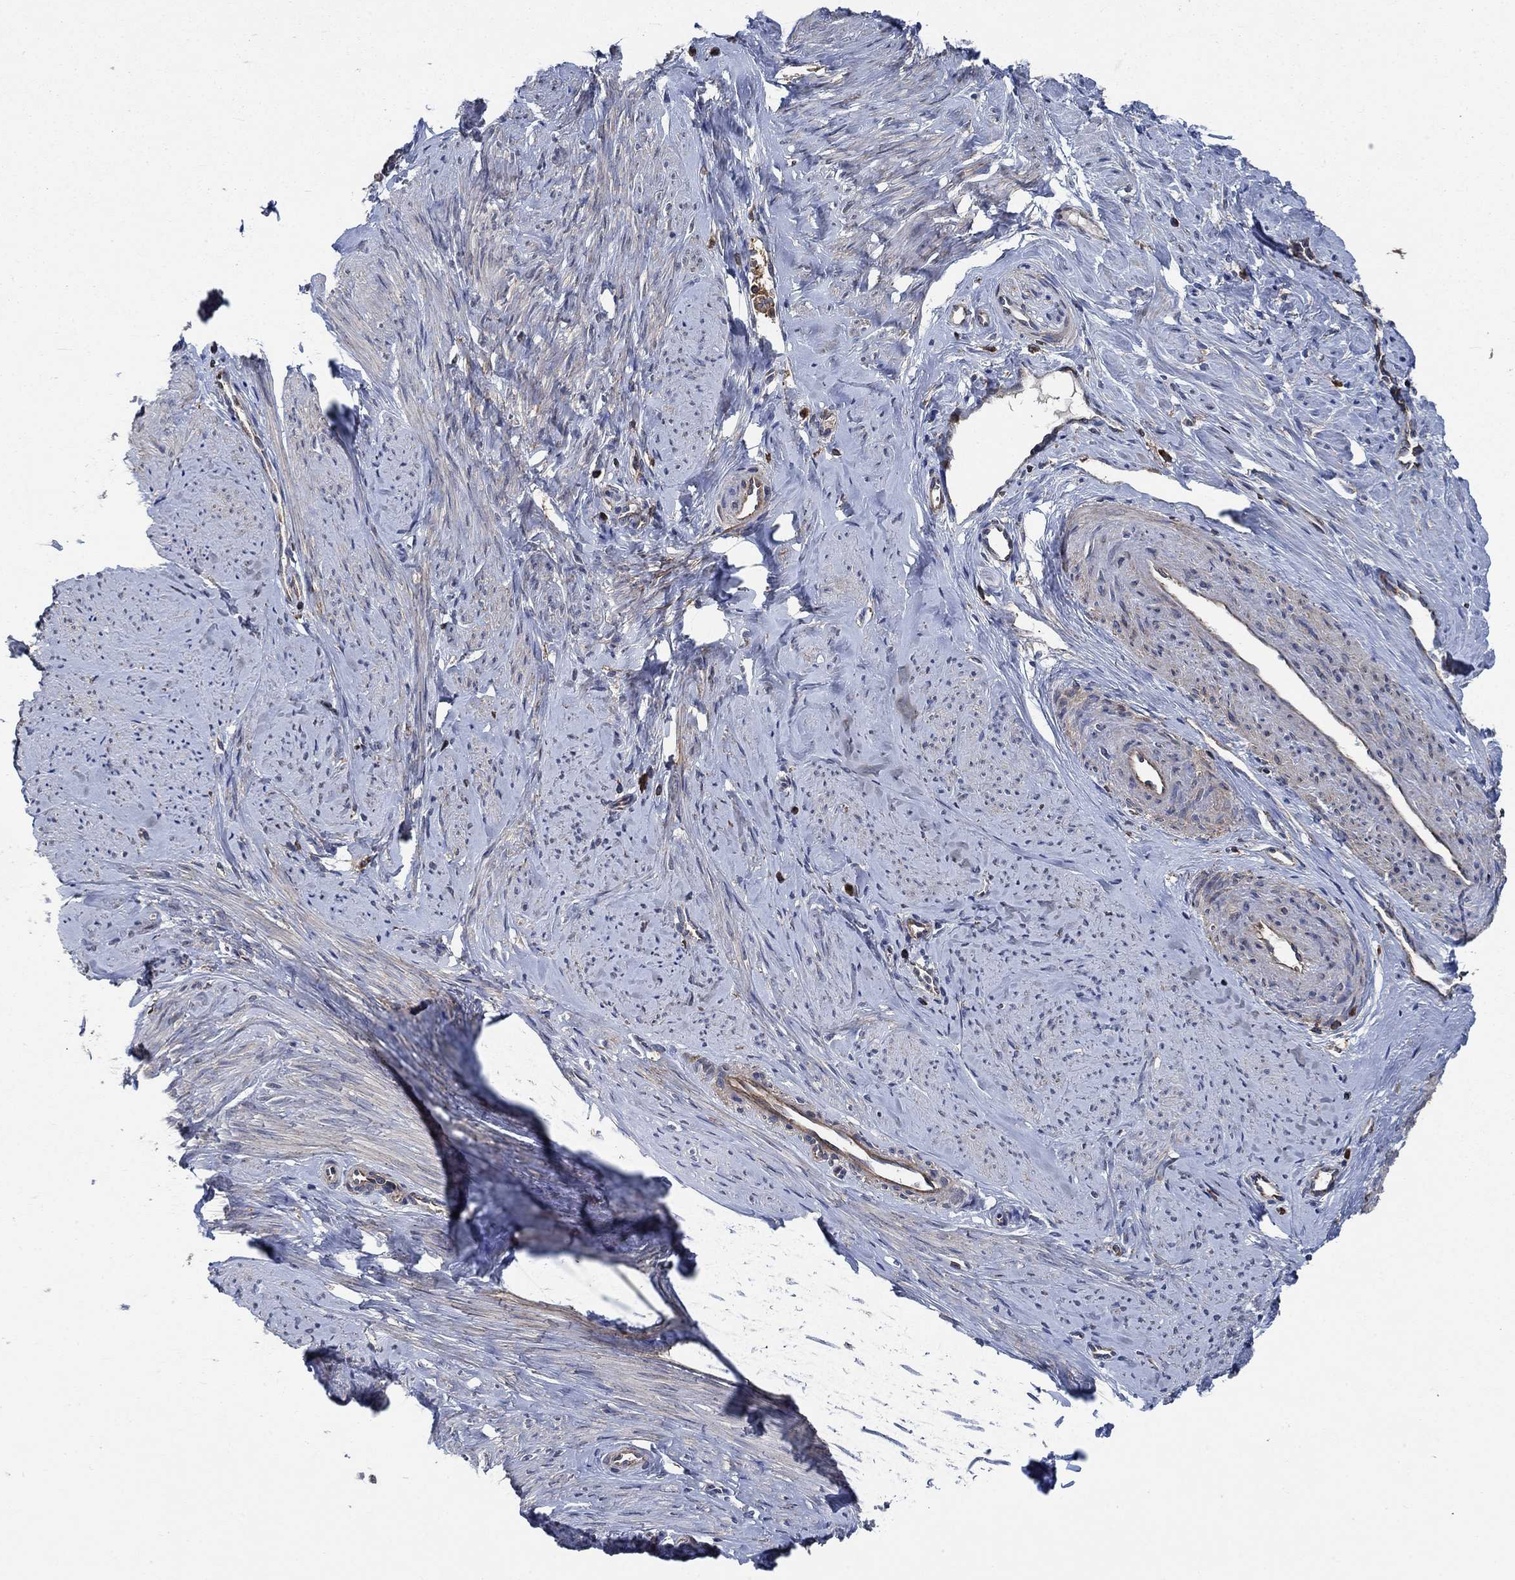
{"staining": {"intensity": "negative", "quantity": "none", "location": "none"}, "tissue": "smooth muscle", "cell_type": "Smooth muscle cells", "image_type": "normal", "snomed": [{"axis": "morphology", "description": "Normal tissue, NOS"}, {"axis": "topography", "description": "Smooth muscle"}], "caption": "Protein analysis of unremarkable smooth muscle shows no significant staining in smooth muscle cells.", "gene": "STXBP6", "patient": {"sex": "female", "age": 48}}